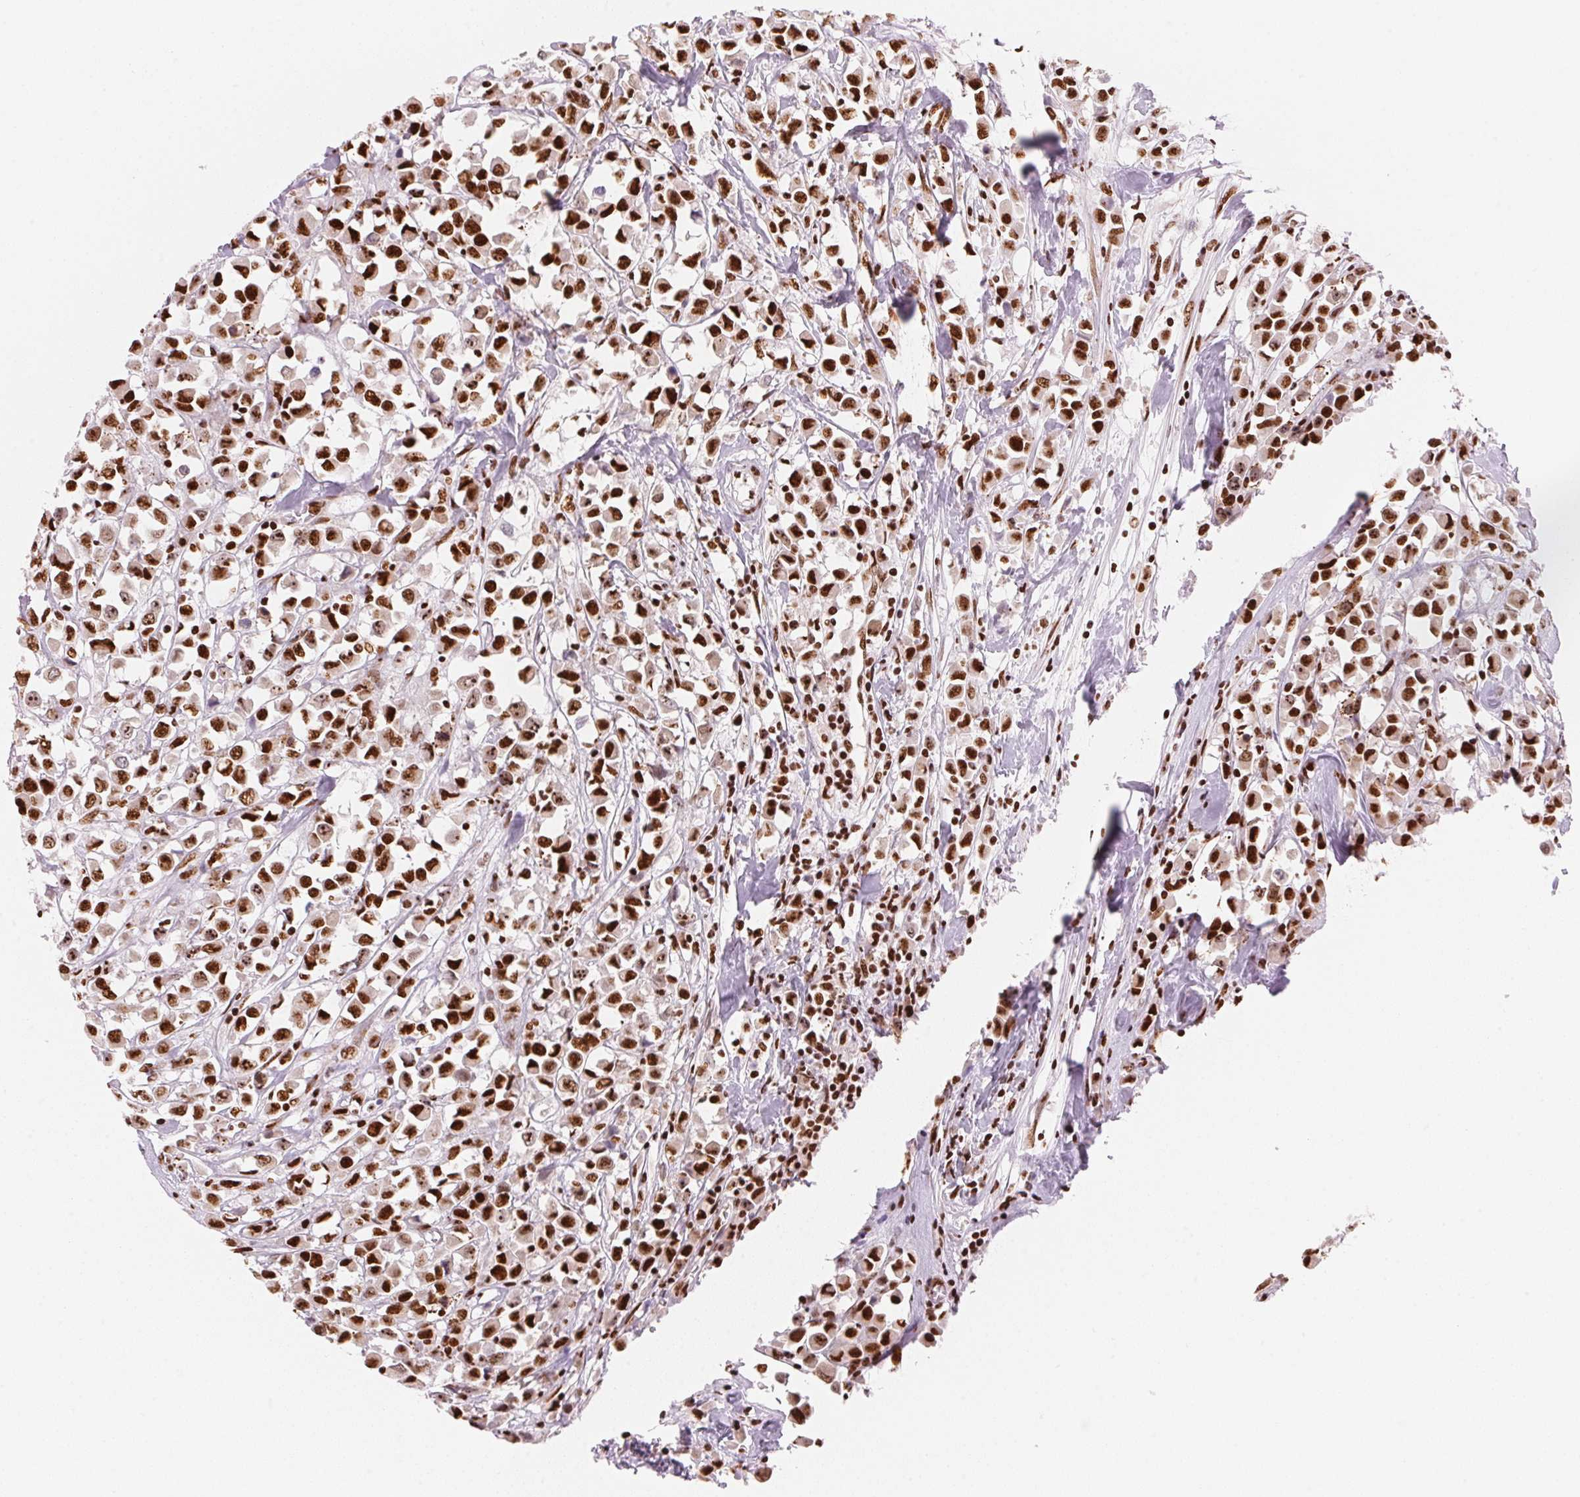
{"staining": {"intensity": "strong", "quantity": ">75%", "location": "nuclear"}, "tissue": "breast cancer", "cell_type": "Tumor cells", "image_type": "cancer", "snomed": [{"axis": "morphology", "description": "Duct carcinoma"}, {"axis": "topography", "description": "Breast"}], "caption": "Protein analysis of breast cancer (infiltrating ductal carcinoma) tissue reveals strong nuclear expression in approximately >75% of tumor cells.", "gene": "NXF1", "patient": {"sex": "female", "age": 61}}